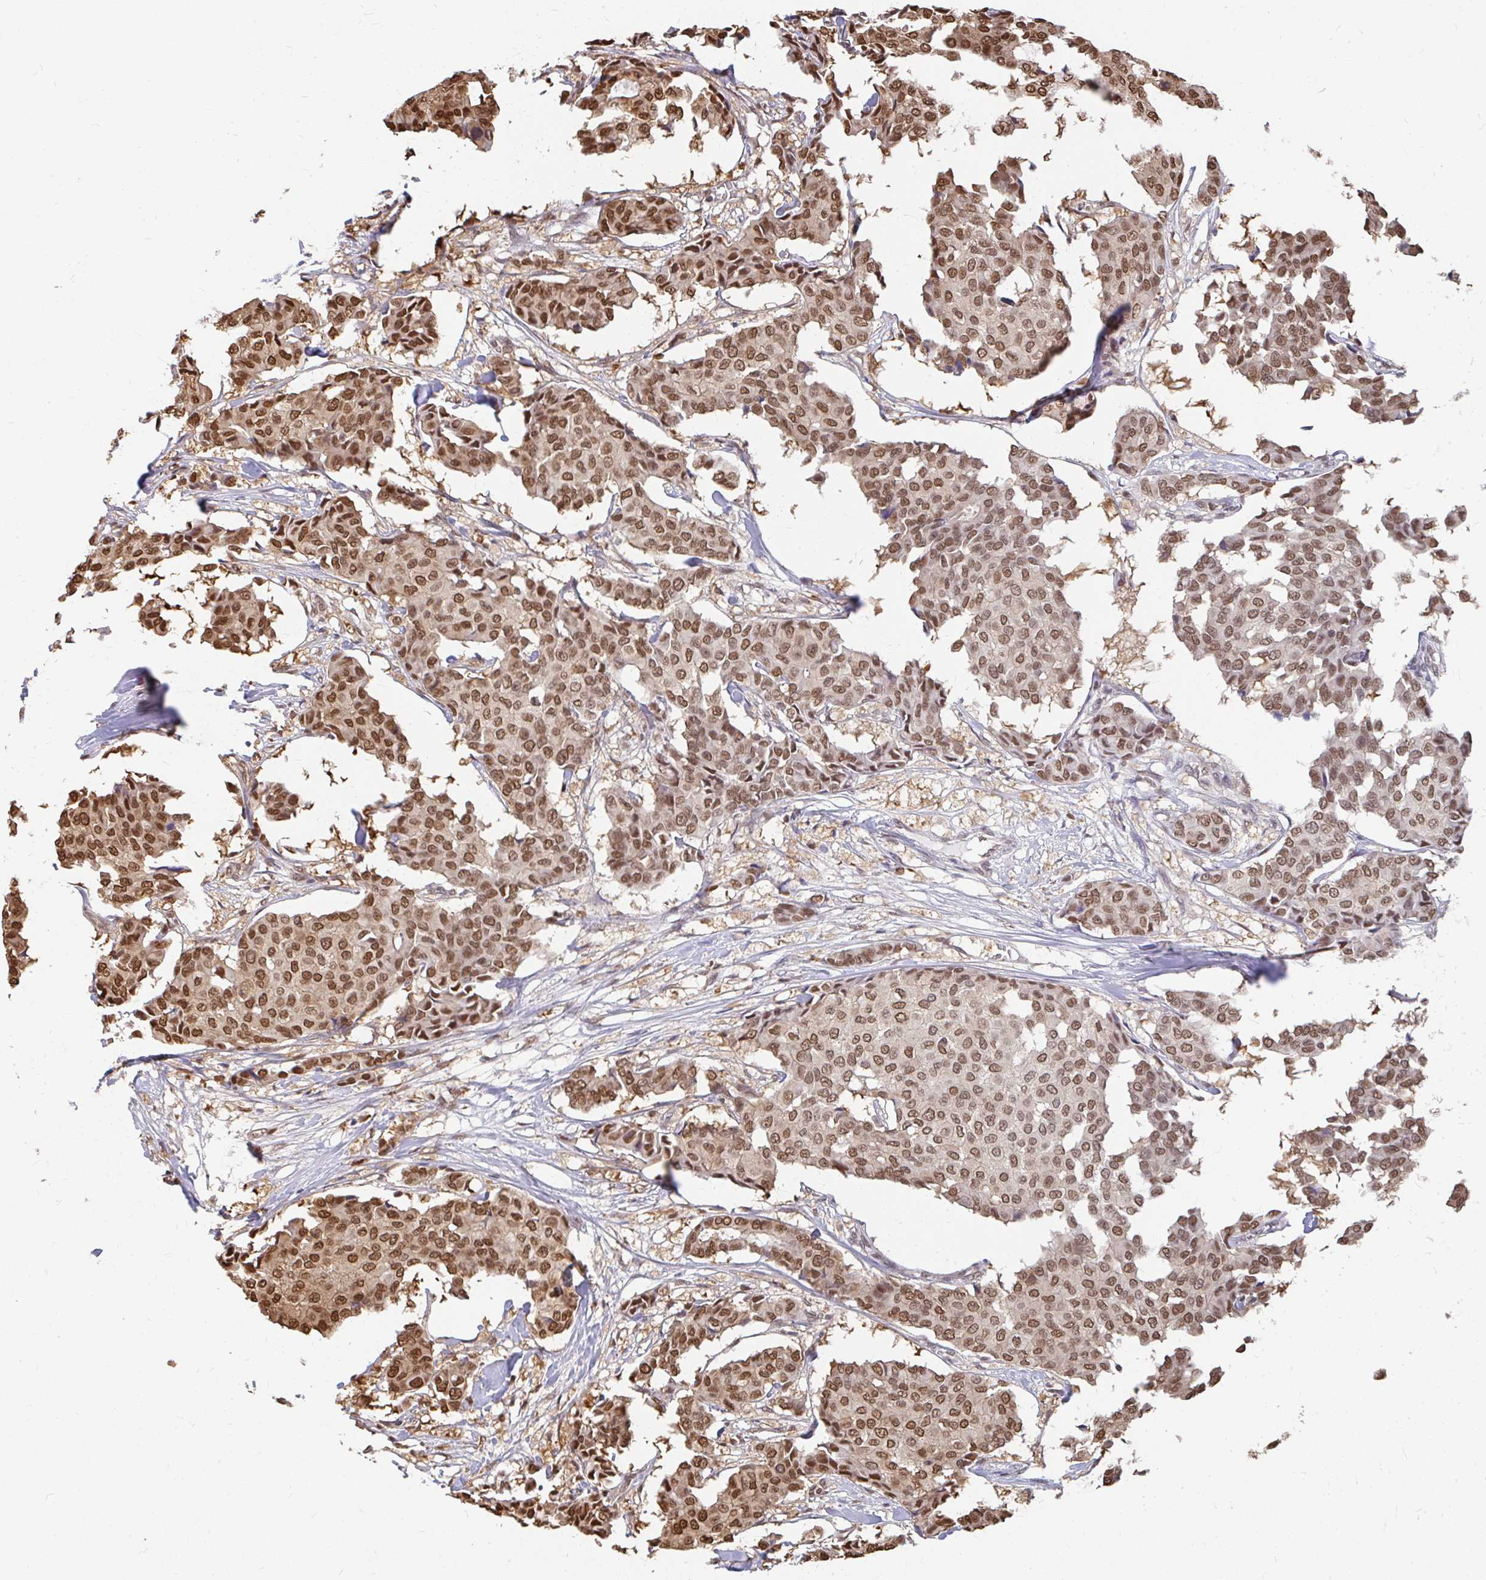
{"staining": {"intensity": "moderate", "quantity": ">75%", "location": "cytoplasmic/membranous,nuclear"}, "tissue": "breast cancer", "cell_type": "Tumor cells", "image_type": "cancer", "snomed": [{"axis": "morphology", "description": "Duct carcinoma"}, {"axis": "topography", "description": "Breast"}], "caption": "Protein analysis of breast cancer (infiltrating ductal carcinoma) tissue reveals moderate cytoplasmic/membranous and nuclear positivity in about >75% of tumor cells.", "gene": "XPO1", "patient": {"sex": "female", "age": 75}}